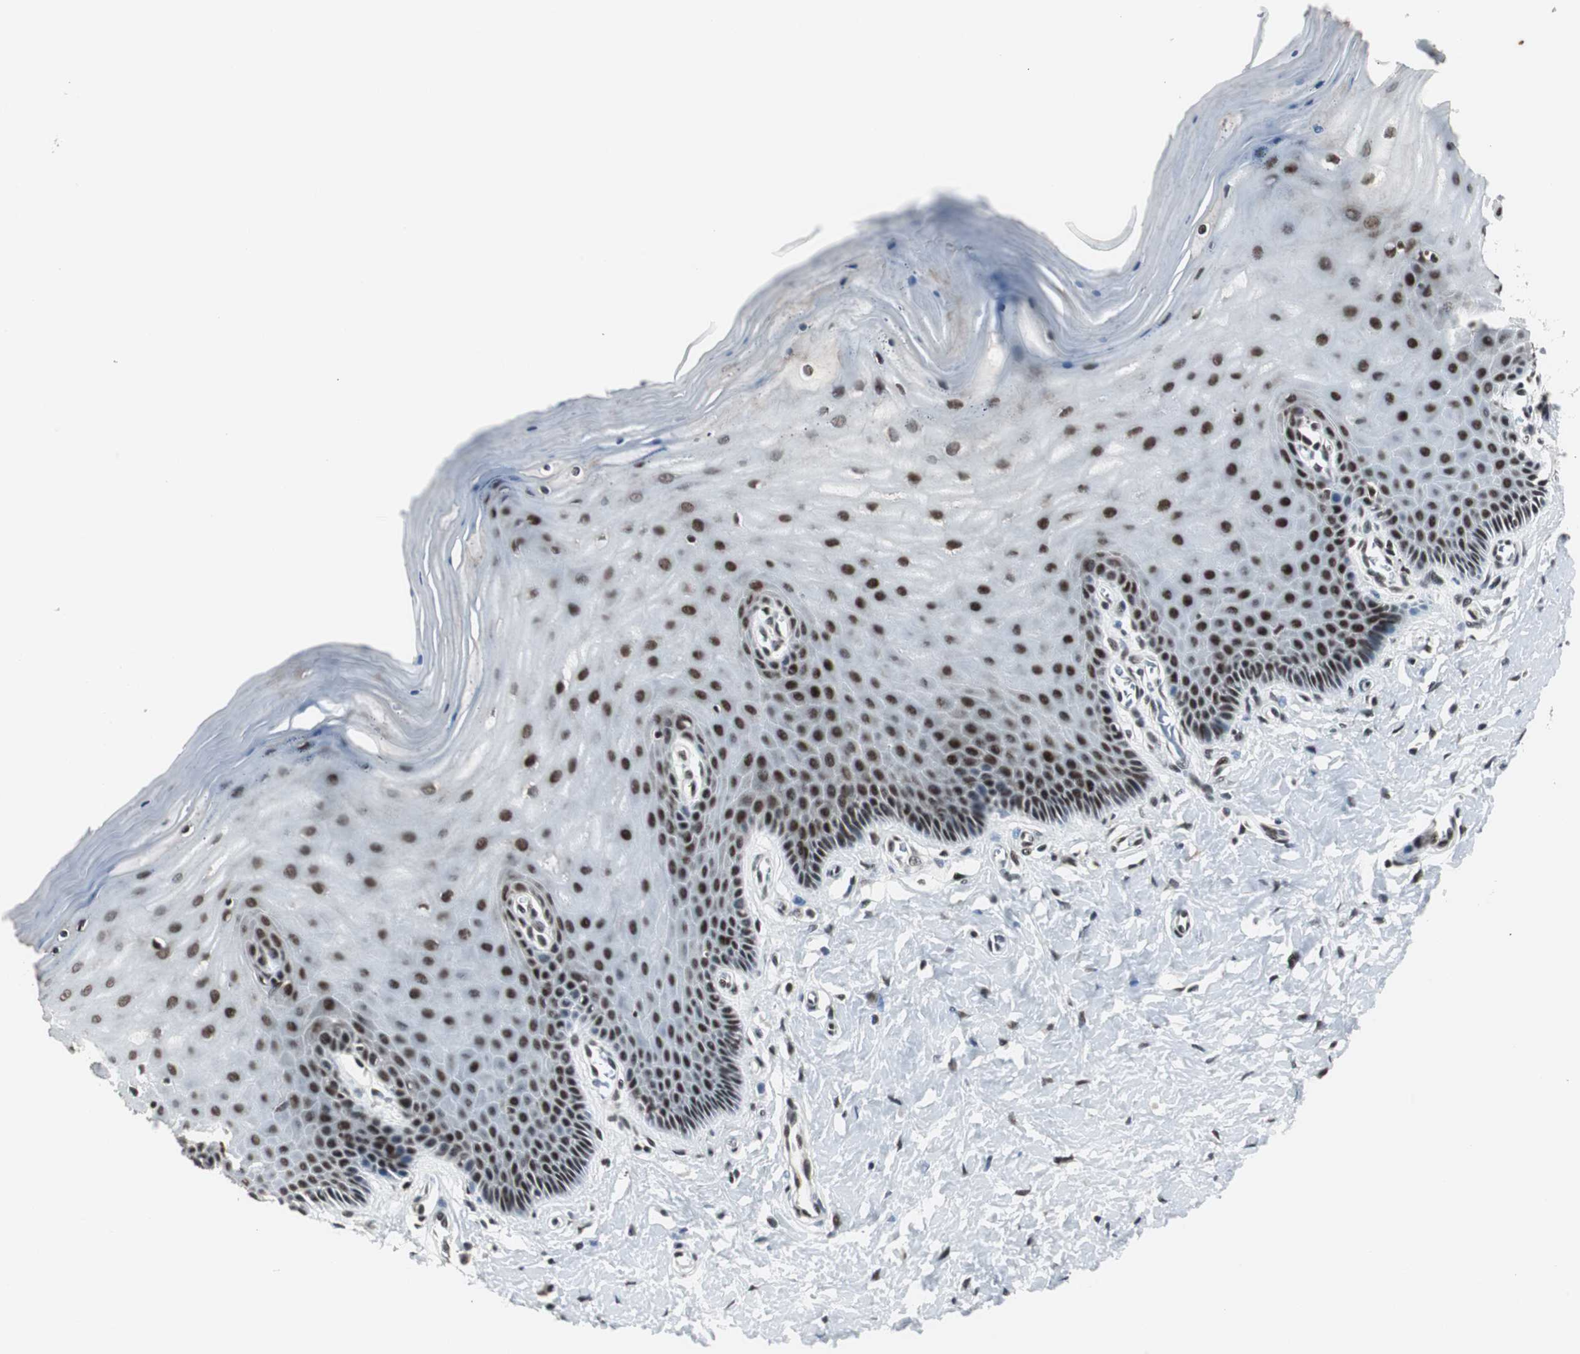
{"staining": {"intensity": "strong", "quantity": ">75%", "location": "nuclear"}, "tissue": "cervix", "cell_type": "Glandular cells", "image_type": "normal", "snomed": [{"axis": "morphology", "description": "Normal tissue, NOS"}, {"axis": "topography", "description": "Cervix"}], "caption": "High-power microscopy captured an immunohistochemistry (IHC) image of normal cervix, revealing strong nuclear positivity in approximately >75% of glandular cells. The protein is stained brown, and the nuclei are stained in blue (DAB (3,3'-diaminobenzidine) IHC with brightfield microscopy, high magnification).", "gene": "CDK9", "patient": {"sex": "female", "age": 55}}